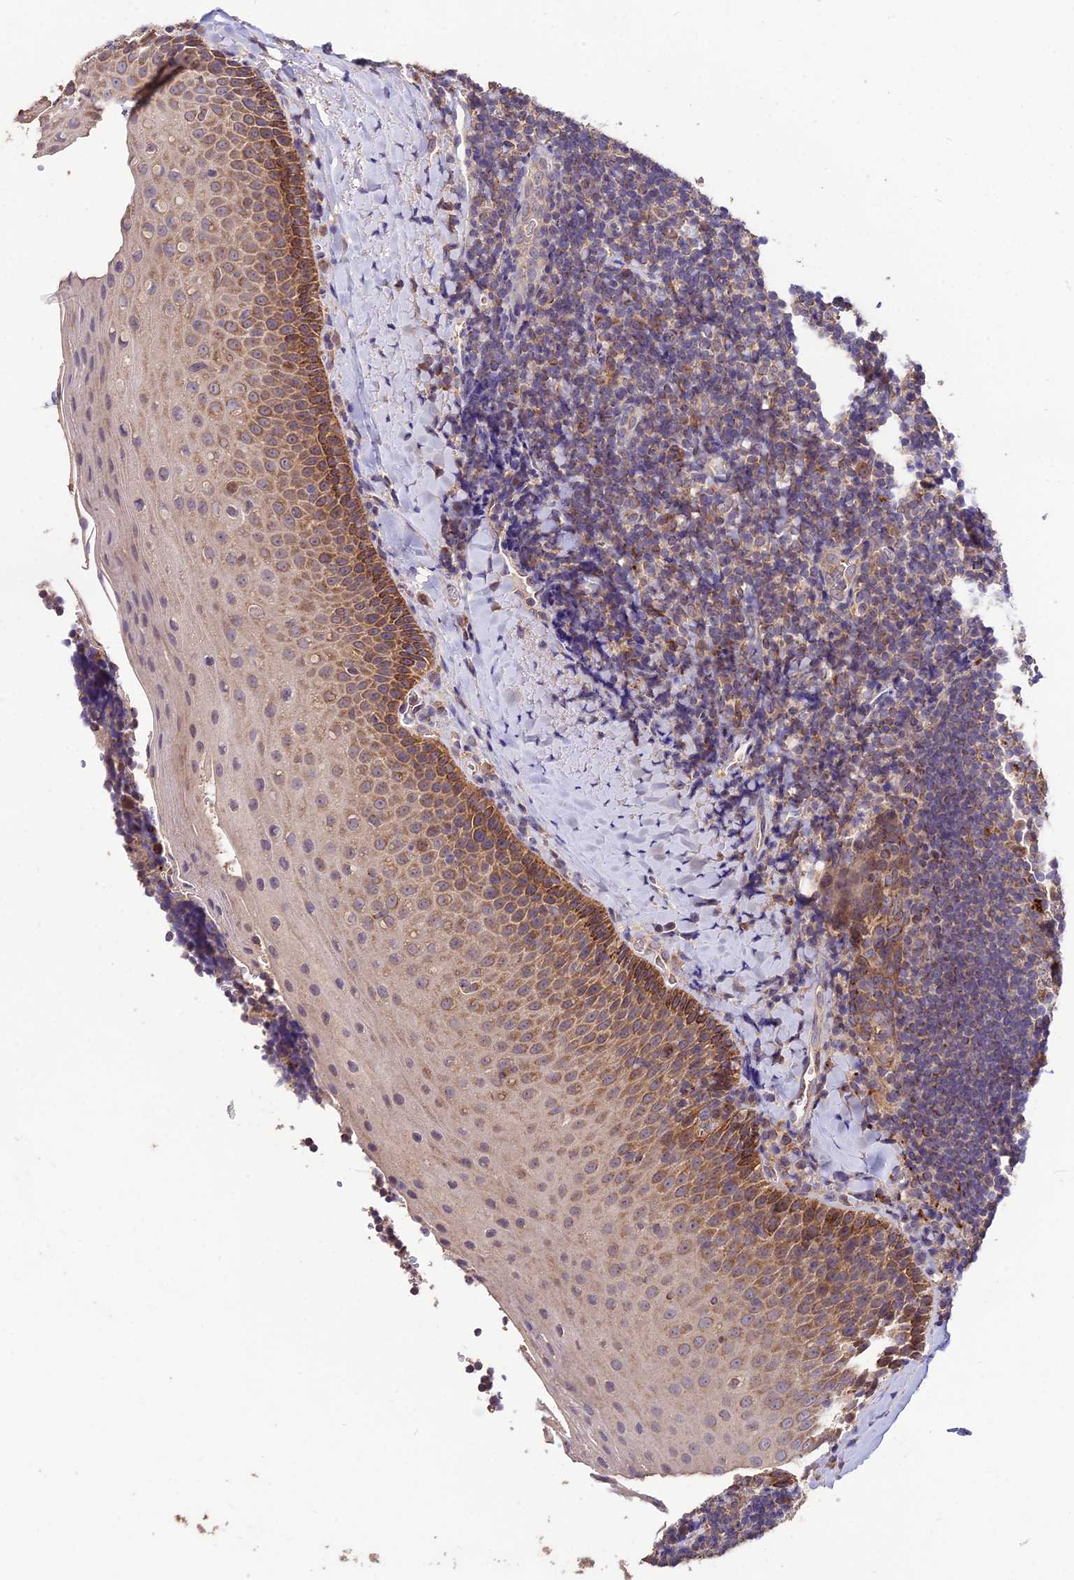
{"staining": {"intensity": "moderate", "quantity": "25%-75%", "location": "cytoplasmic/membranous"}, "tissue": "tonsil", "cell_type": "Germinal center cells", "image_type": "normal", "snomed": [{"axis": "morphology", "description": "Normal tissue, NOS"}, {"axis": "topography", "description": "Tonsil"}], "caption": "Tonsil stained with a brown dye displays moderate cytoplasmic/membranous positive staining in approximately 25%-75% of germinal center cells.", "gene": "SDHD", "patient": {"sex": "male", "age": 27}}